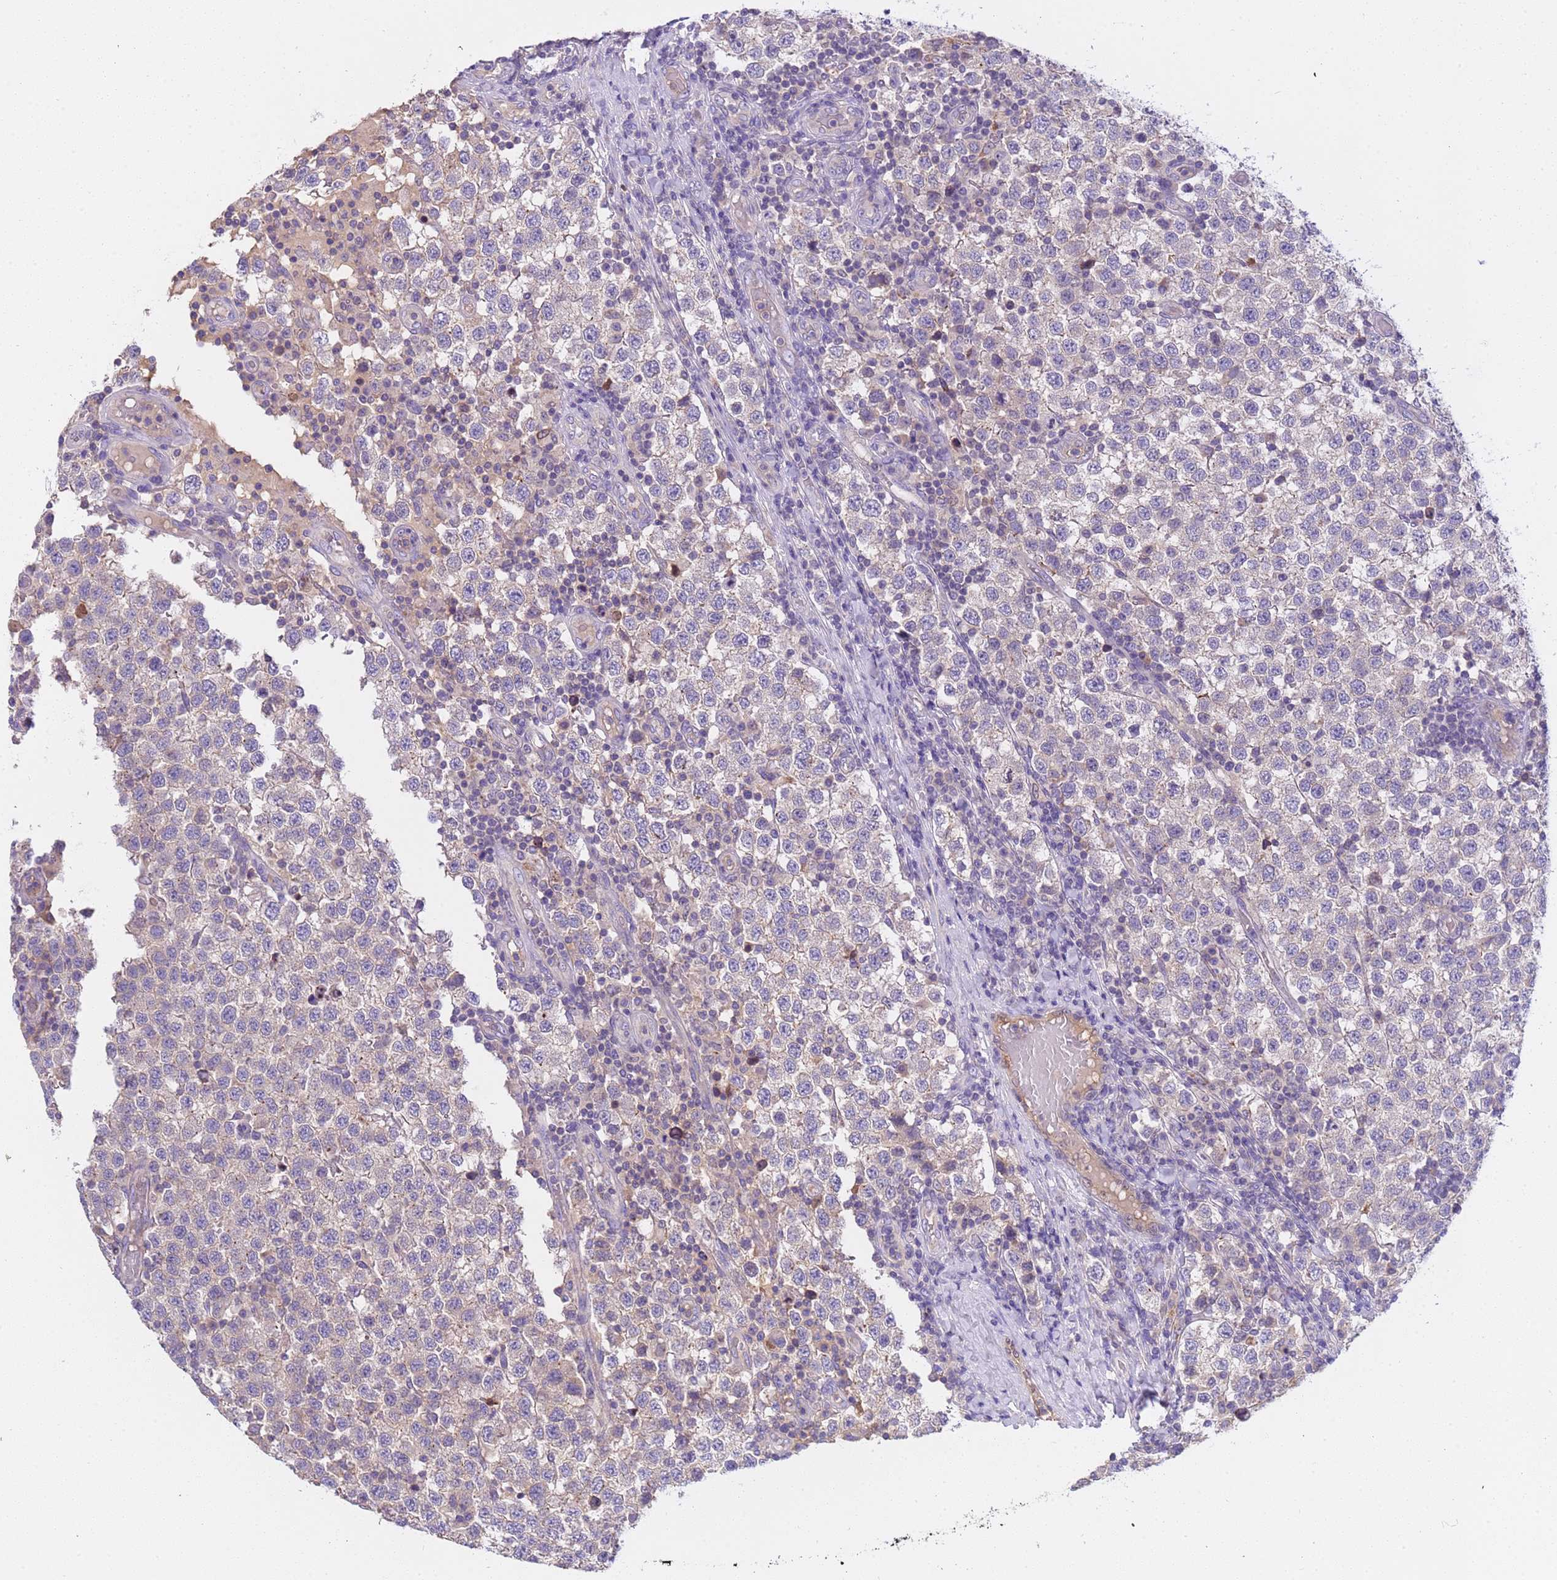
{"staining": {"intensity": "negative", "quantity": "none", "location": "none"}, "tissue": "testis cancer", "cell_type": "Tumor cells", "image_type": "cancer", "snomed": [{"axis": "morphology", "description": "Seminoma, NOS"}, {"axis": "topography", "description": "Testis"}], "caption": "Tumor cells are negative for protein expression in human testis cancer. (Immunohistochemistry (ihc), brightfield microscopy, high magnification).", "gene": "PLCXD3", "patient": {"sex": "male", "age": 34}}